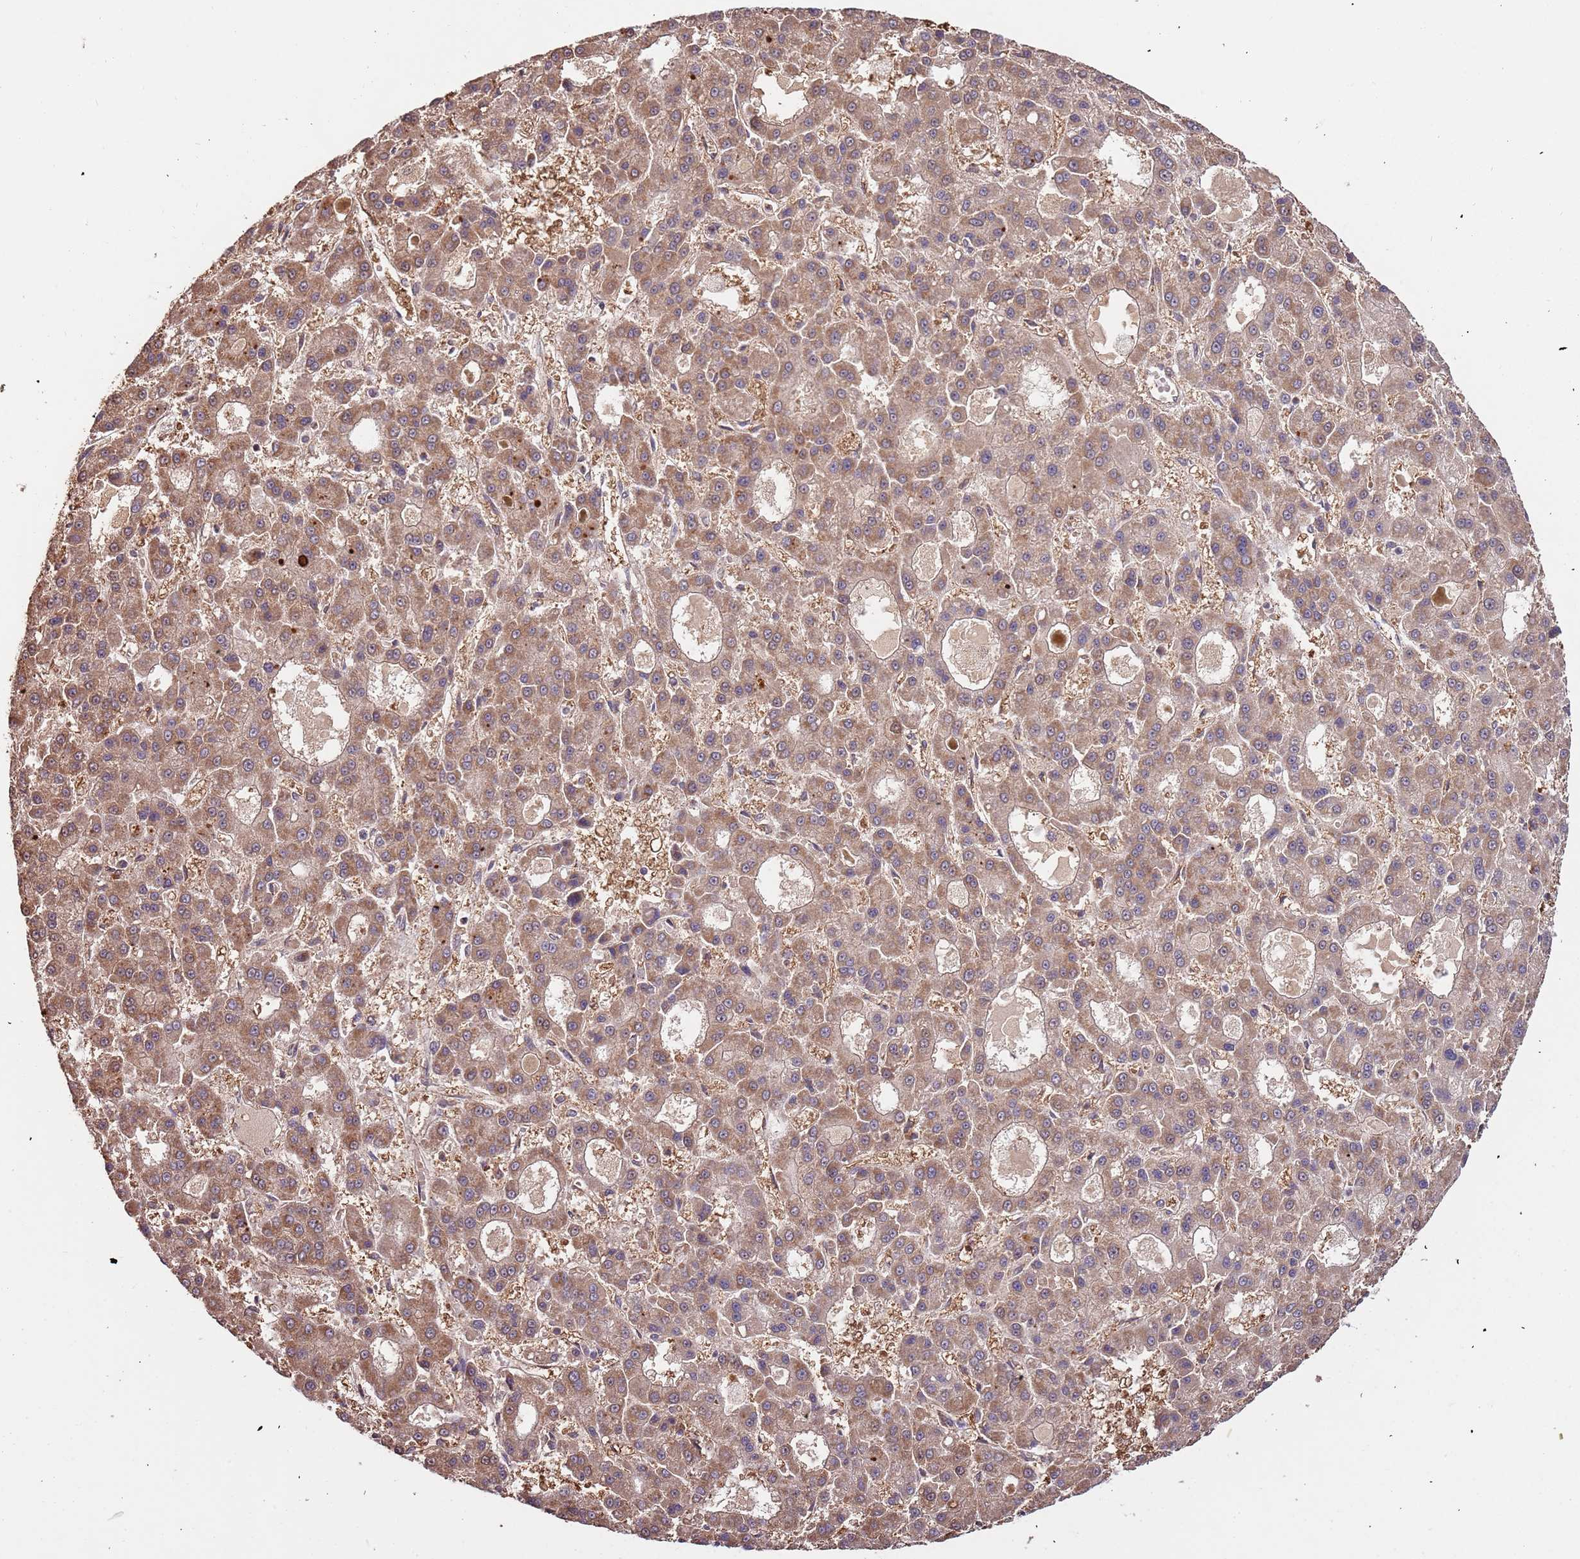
{"staining": {"intensity": "moderate", "quantity": ">75%", "location": "cytoplasmic/membranous"}, "tissue": "liver cancer", "cell_type": "Tumor cells", "image_type": "cancer", "snomed": [{"axis": "morphology", "description": "Carcinoma, Hepatocellular, NOS"}, {"axis": "topography", "description": "Liver"}], "caption": "This image exhibits IHC staining of hepatocellular carcinoma (liver), with medium moderate cytoplasmic/membranous staining in approximately >75% of tumor cells.", "gene": "IL17RD", "patient": {"sex": "male", "age": 70}}